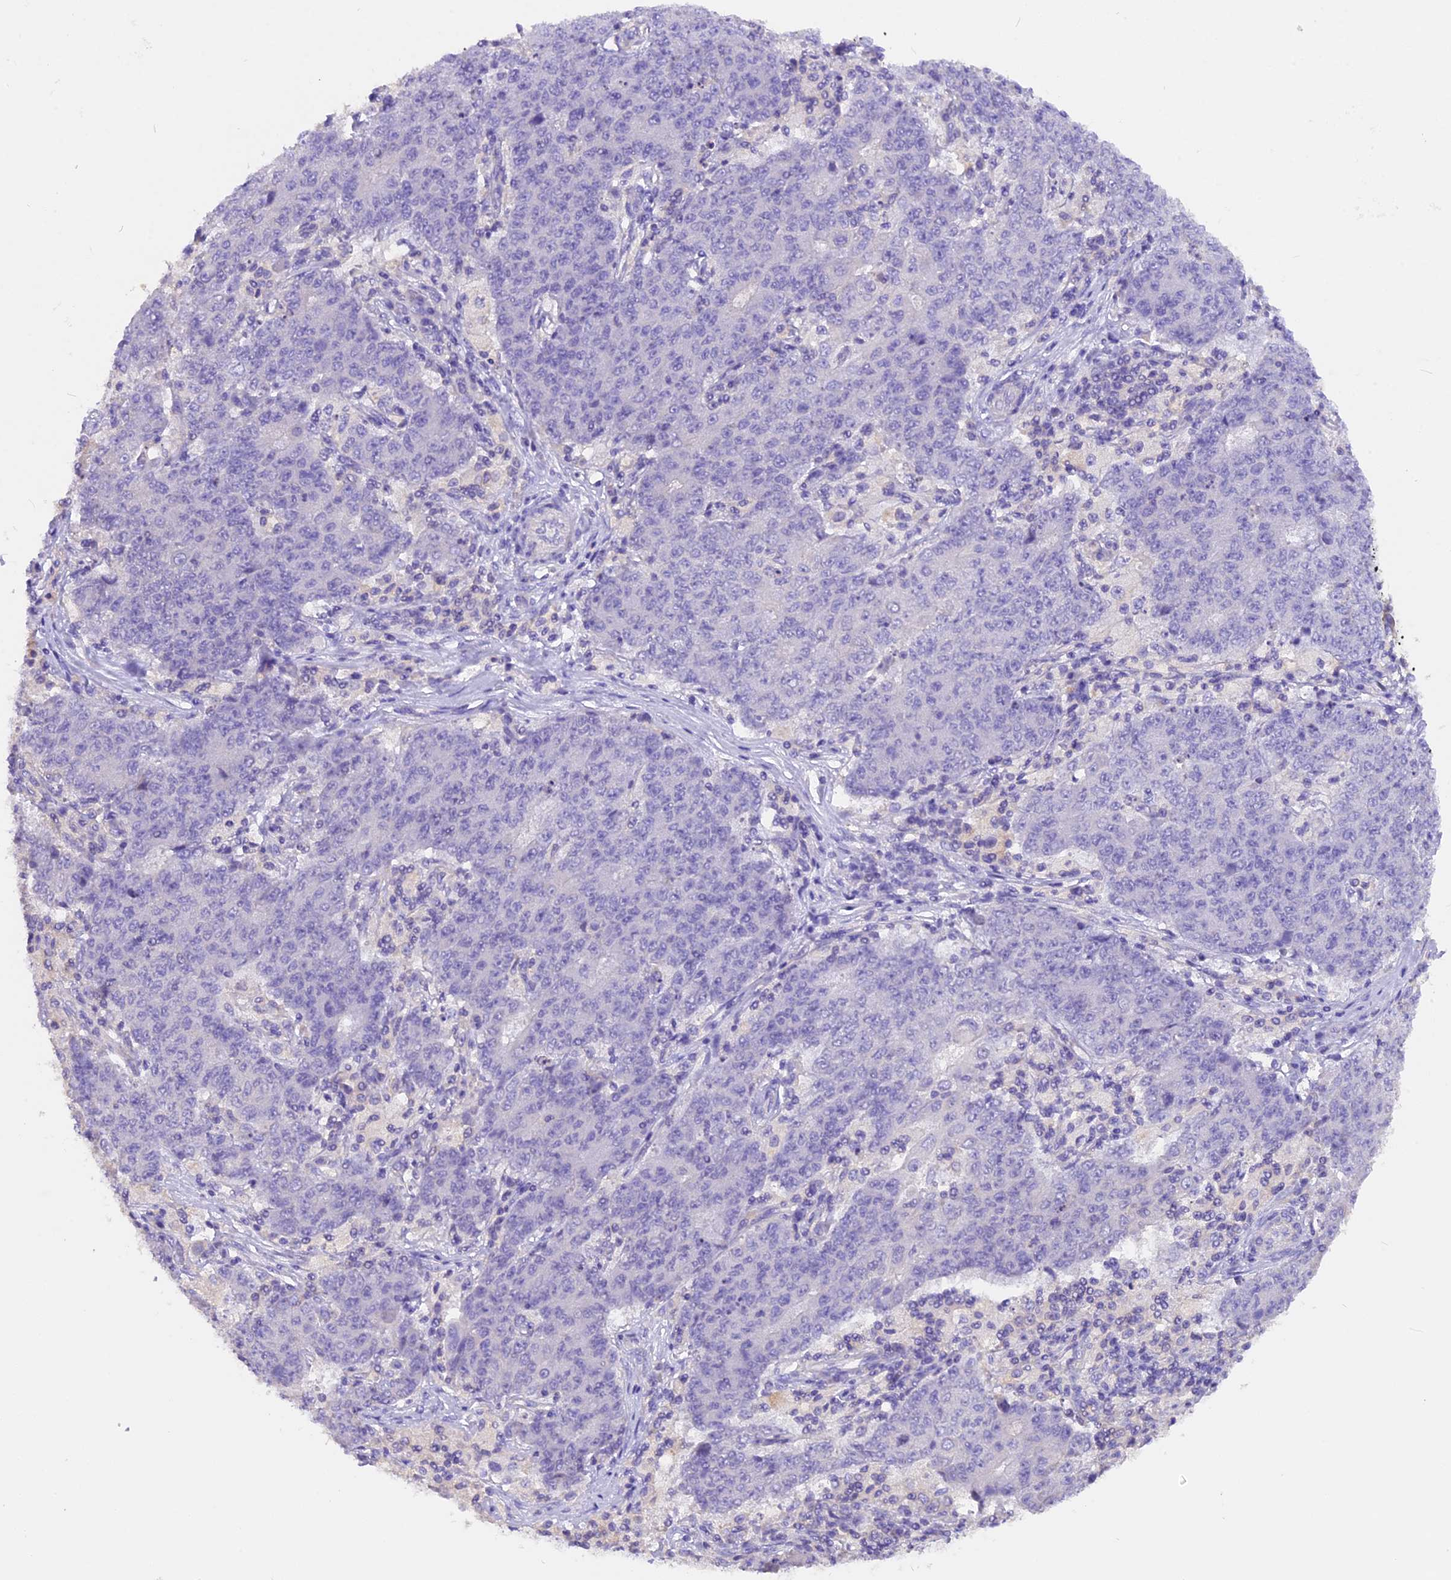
{"staining": {"intensity": "negative", "quantity": "none", "location": "none"}, "tissue": "ovarian cancer", "cell_type": "Tumor cells", "image_type": "cancer", "snomed": [{"axis": "morphology", "description": "Carcinoma, endometroid"}, {"axis": "topography", "description": "Ovary"}], "caption": "Immunohistochemistry (IHC) histopathology image of endometroid carcinoma (ovarian) stained for a protein (brown), which demonstrates no expression in tumor cells. (IHC, brightfield microscopy, high magnification).", "gene": "AP3B2", "patient": {"sex": "female", "age": 42}}